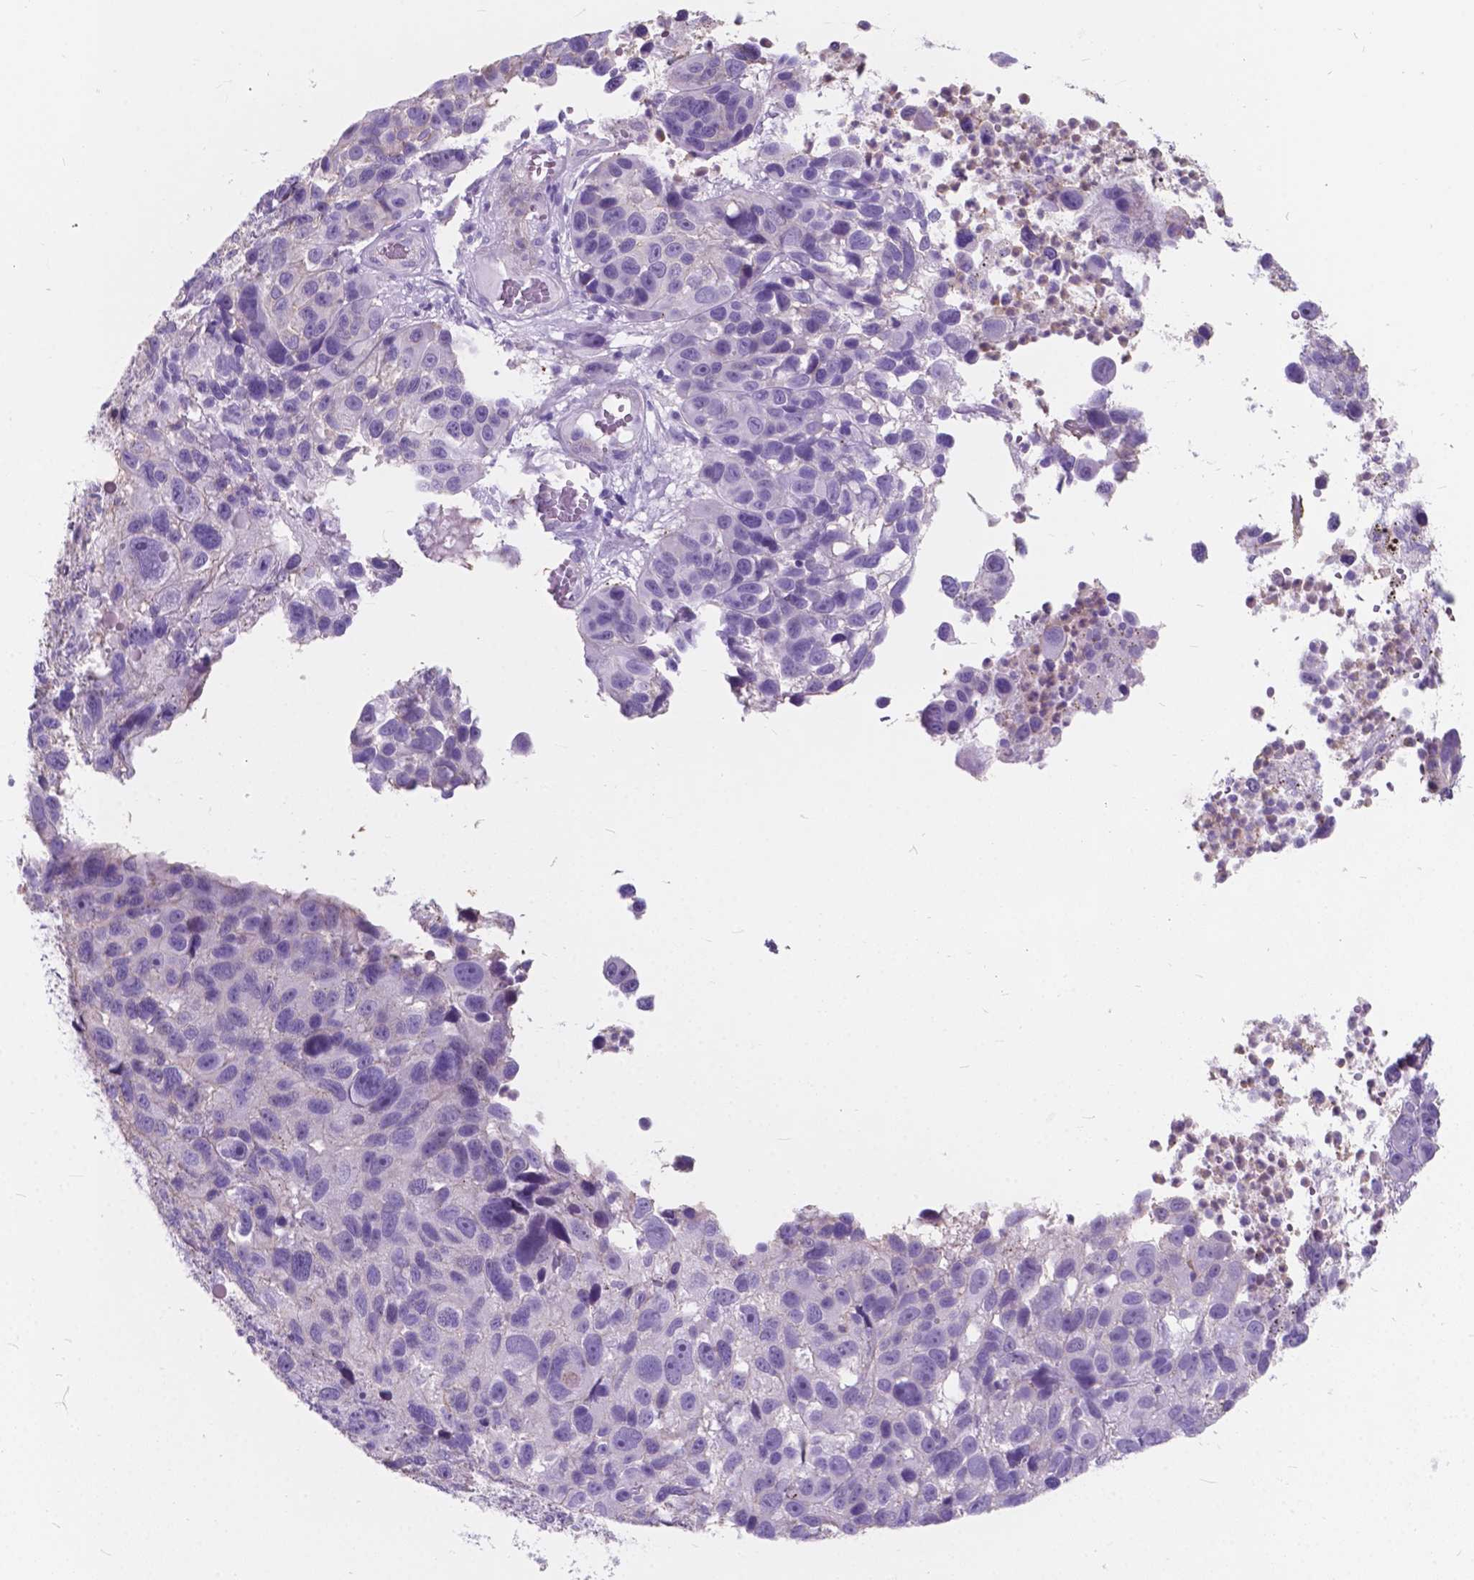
{"staining": {"intensity": "negative", "quantity": "none", "location": "none"}, "tissue": "melanoma", "cell_type": "Tumor cells", "image_type": "cancer", "snomed": [{"axis": "morphology", "description": "Malignant melanoma, NOS"}, {"axis": "topography", "description": "Skin"}], "caption": "DAB immunohistochemical staining of melanoma displays no significant expression in tumor cells. (Immunohistochemistry, brightfield microscopy, high magnification).", "gene": "KIAA0040", "patient": {"sex": "male", "age": 53}}